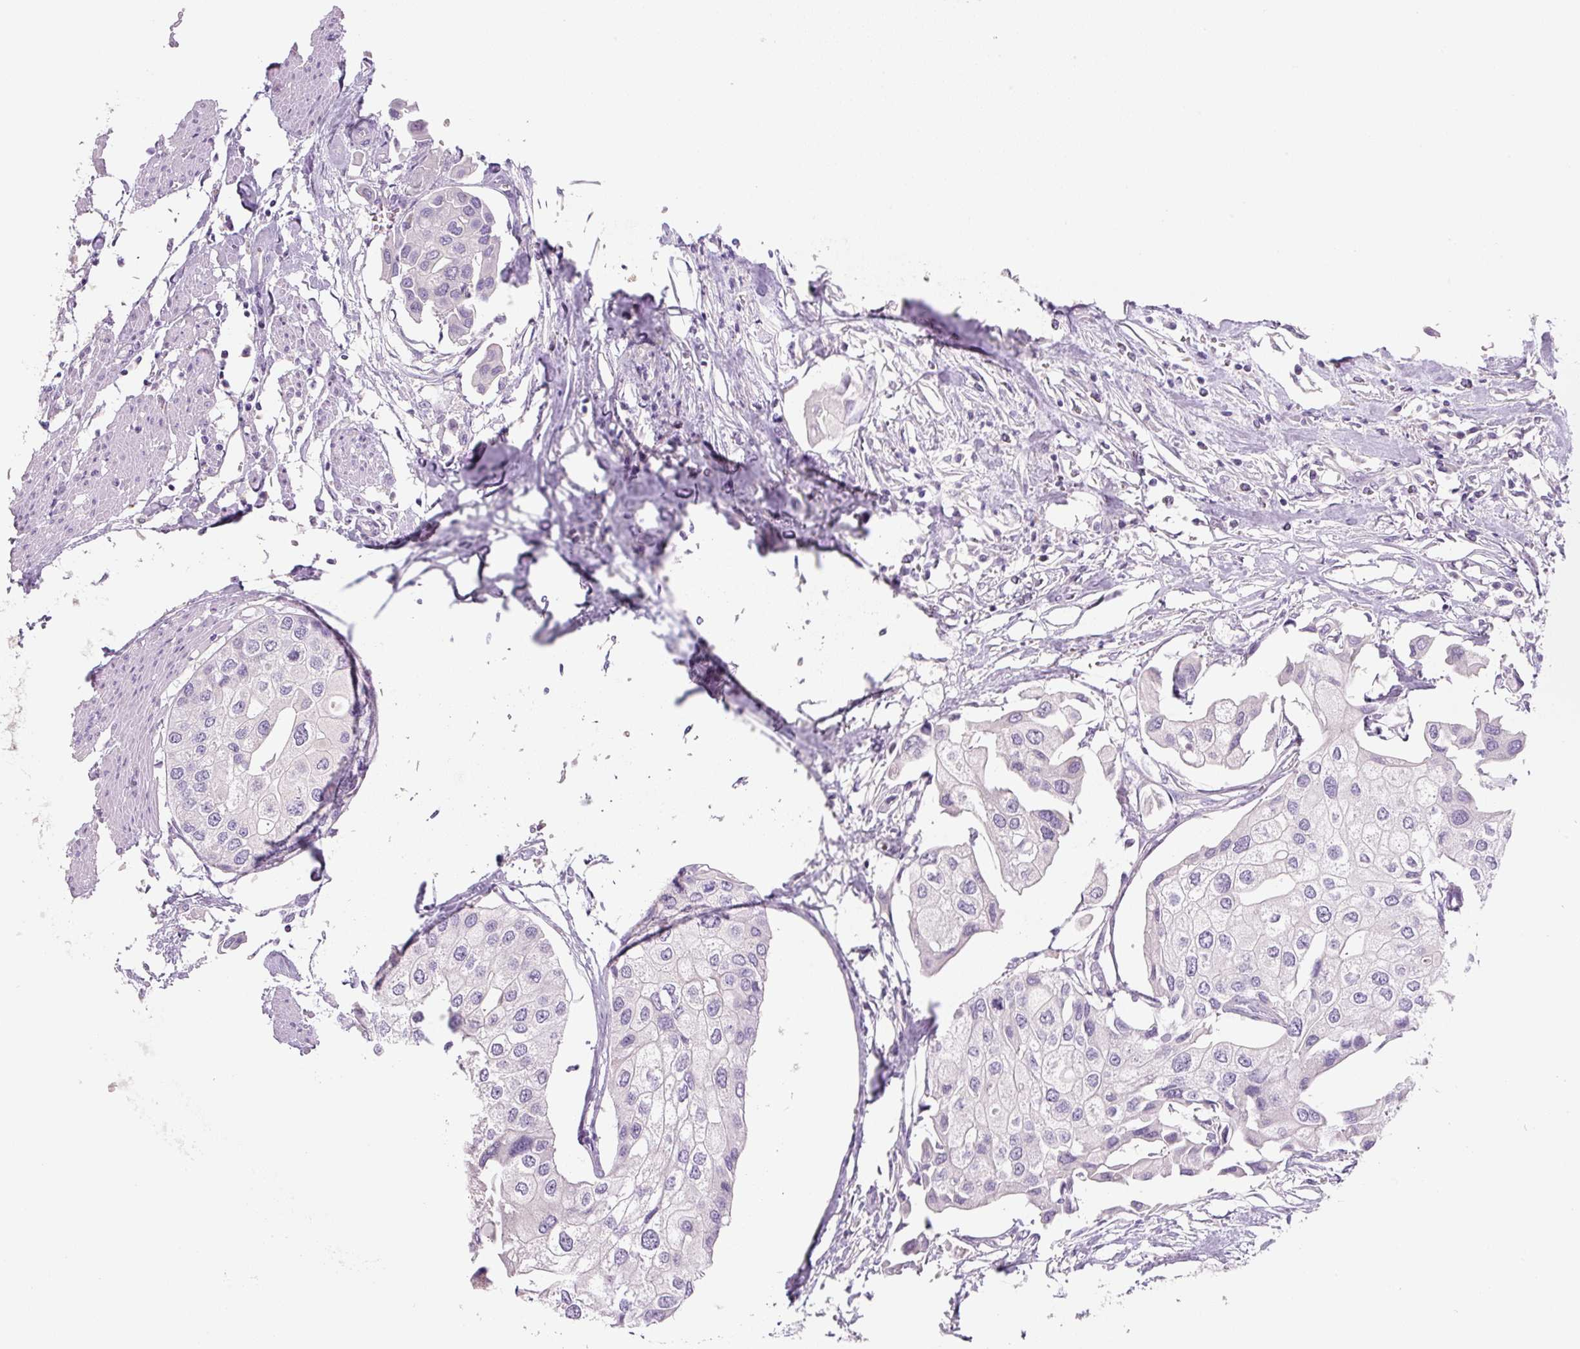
{"staining": {"intensity": "negative", "quantity": "none", "location": "none"}, "tissue": "urothelial cancer", "cell_type": "Tumor cells", "image_type": "cancer", "snomed": [{"axis": "morphology", "description": "Urothelial carcinoma, High grade"}, {"axis": "topography", "description": "Urinary bladder"}], "caption": "Urothelial cancer was stained to show a protein in brown. There is no significant expression in tumor cells.", "gene": "YIF1B", "patient": {"sex": "male", "age": 64}}